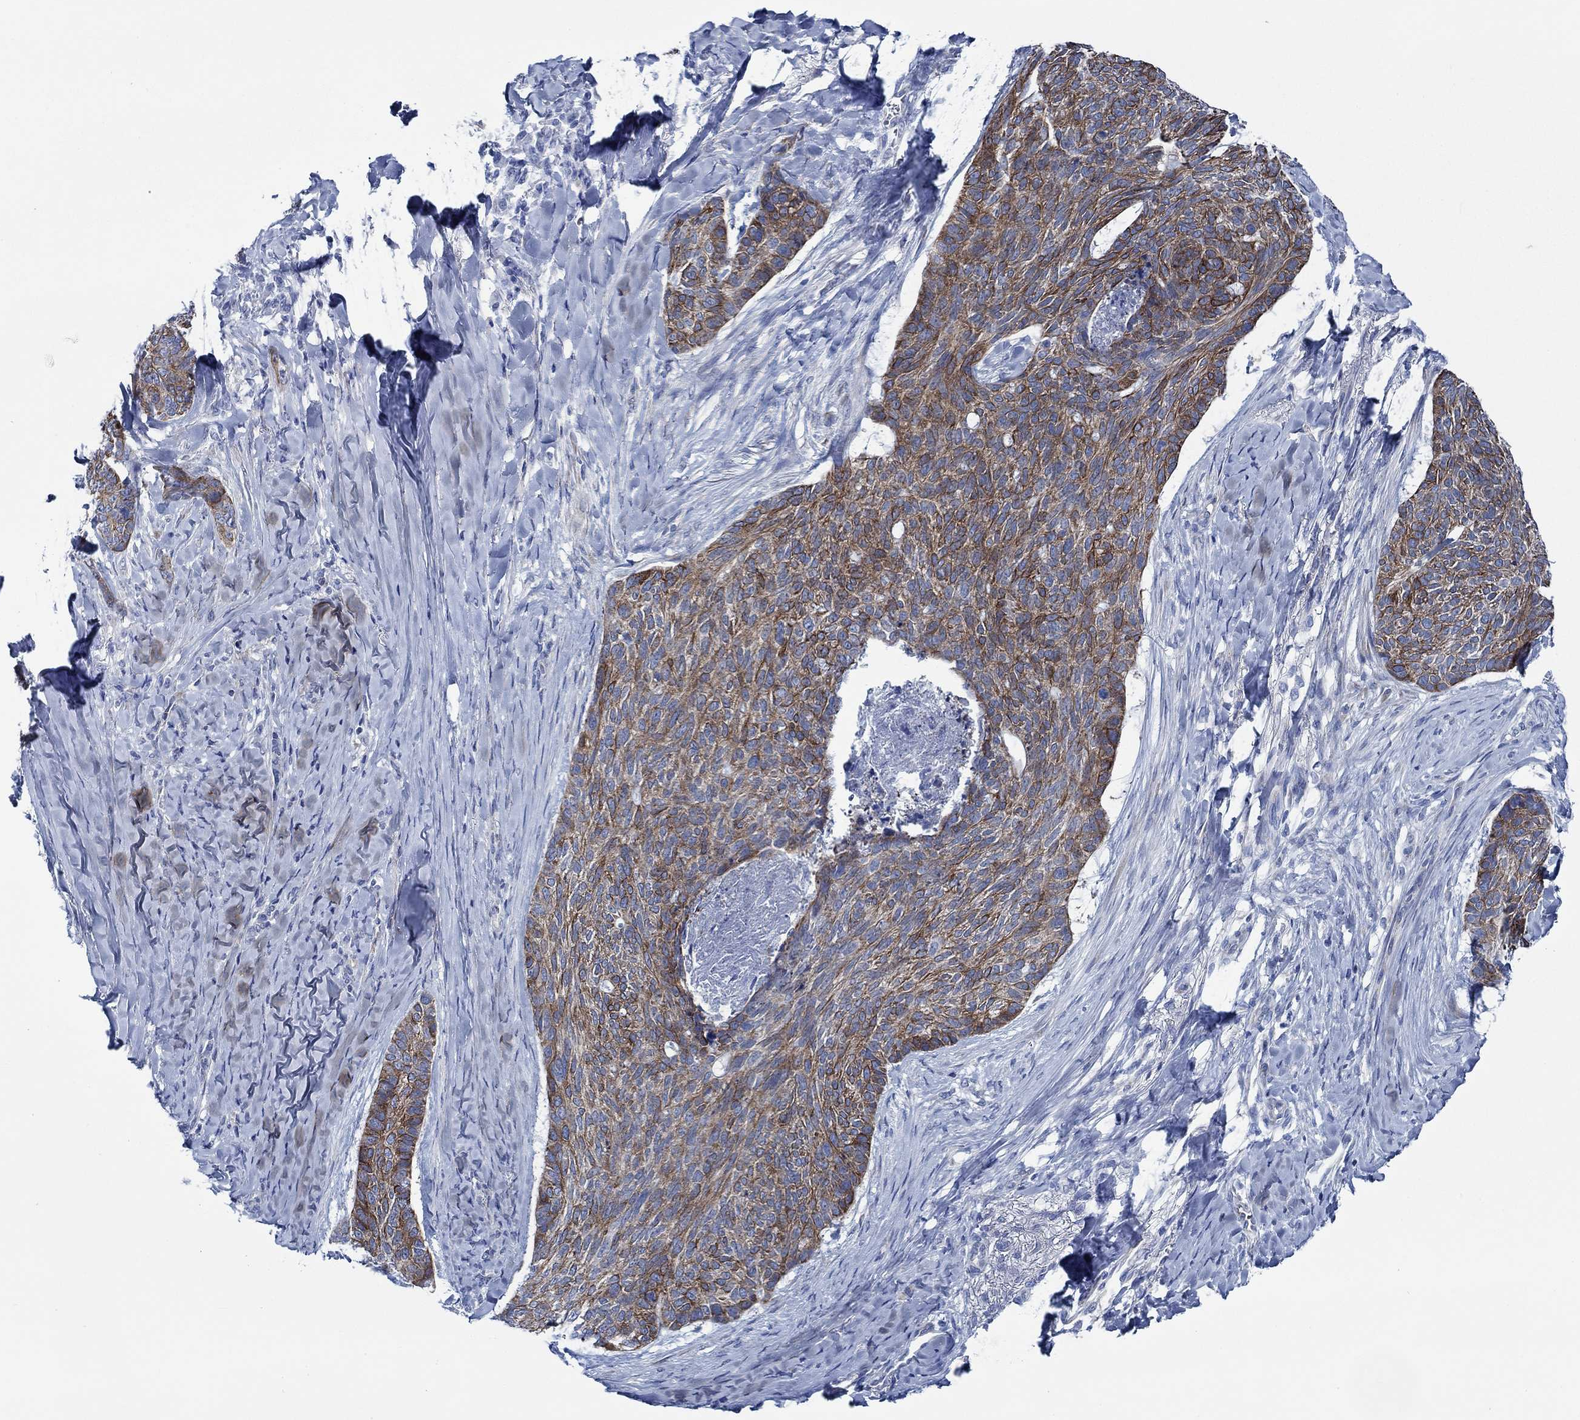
{"staining": {"intensity": "strong", "quantity": ">75%", "location": "cytoplasmic/membranous"}, "tissue": "skin cancer", "cell_type": "Tumor cells", "image_type": "cancer", "snomed": [{"axis": "morphology", "description": "Basal cell carcinoma"}, {"axis": "topography", "description": "Skin"}], "caption": "Protein analysis of skin cancer (basal cell carcinoma) tissue reveals strong cytoplasmic/membranous staining in approximately >75% of tumor cells.", "gene": "SVEP1", "patient": {"sex": "female", "age": 69}}